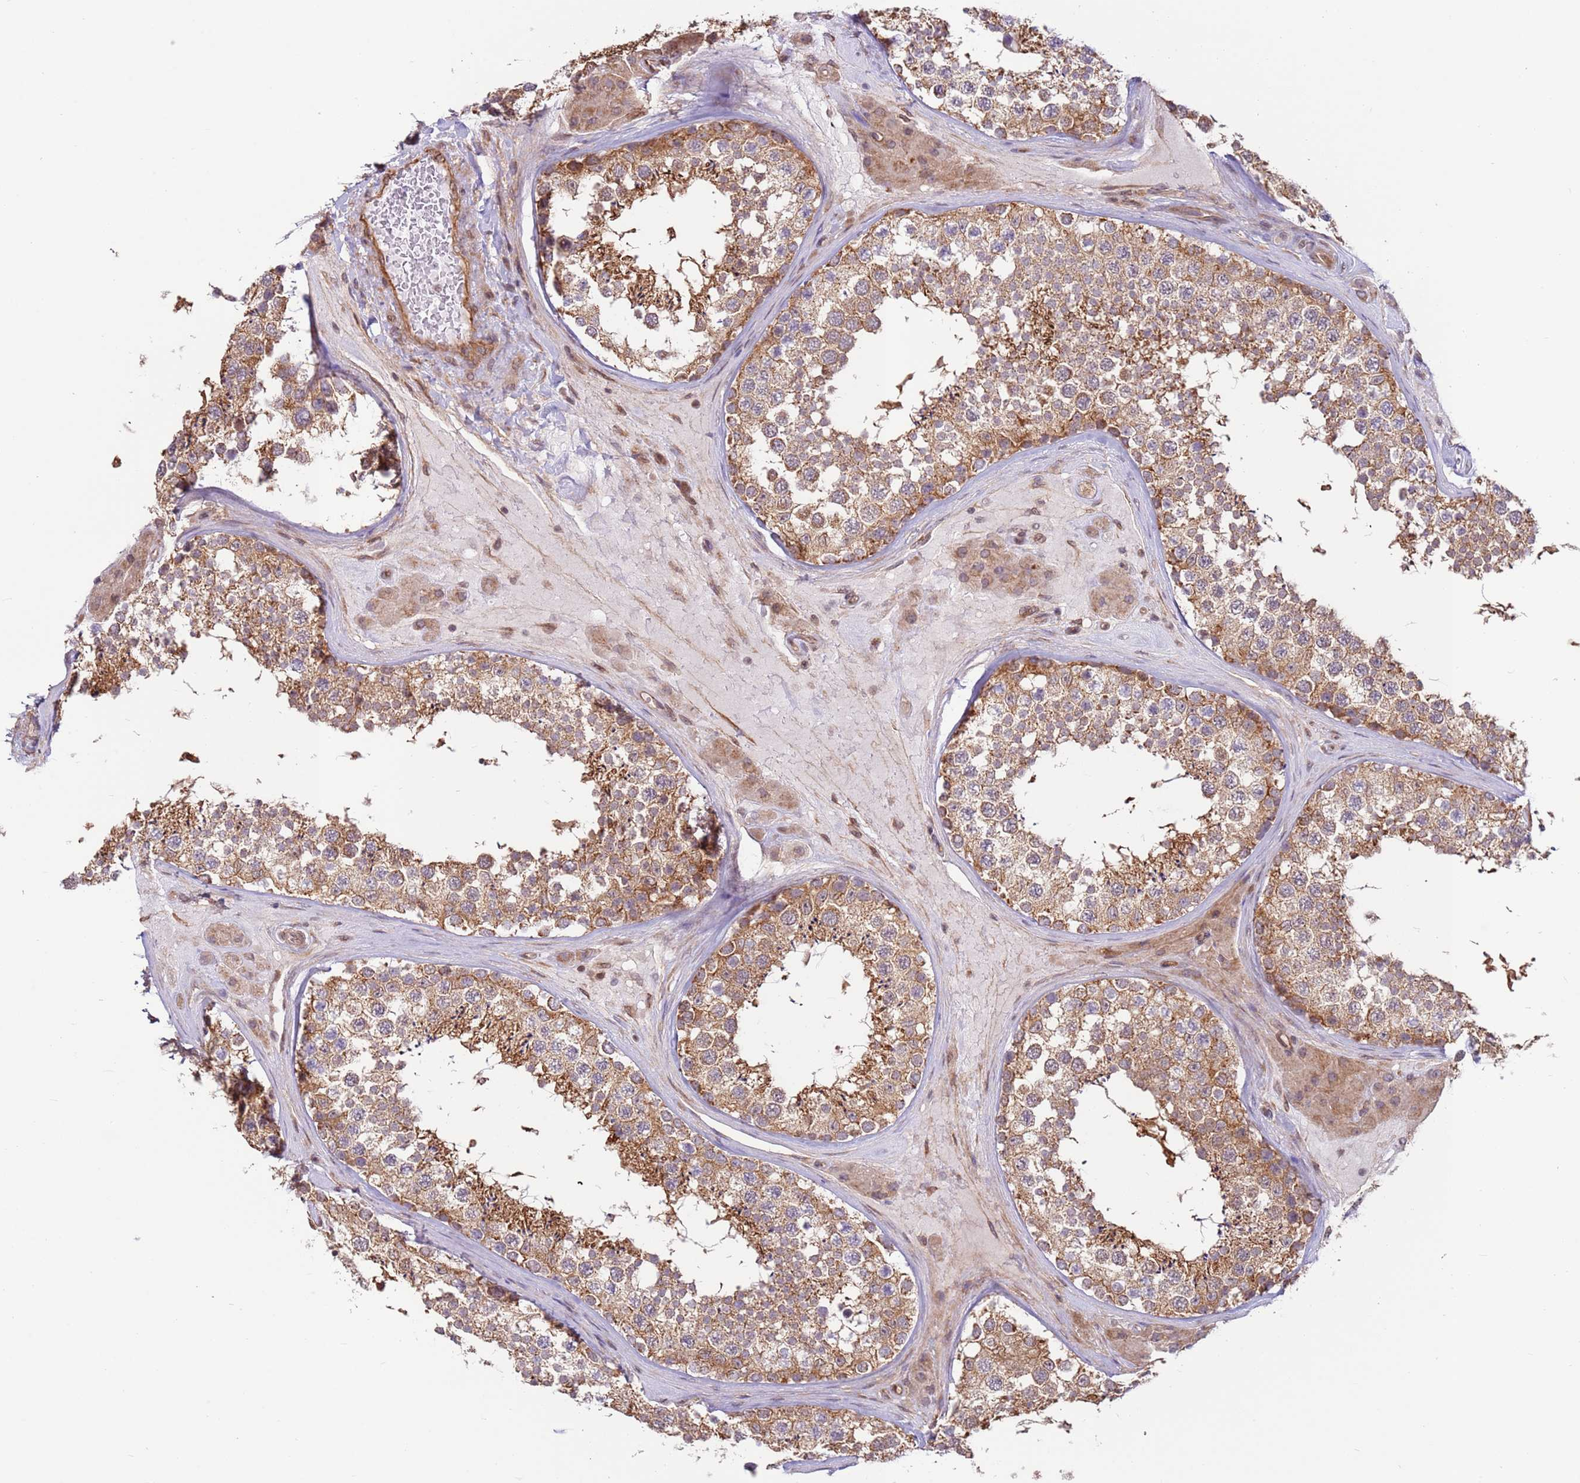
{"staining": {"intensity": "moderate", "quantity": ">75%", "location": "cytoplasmic/membranous"}, "tissue": "testis", "cell_type": "Cells in seminiferous ducts", "image_type": "normal", "snomed": [{"axis": "morphology", "description": "Normal tissue, NOS"}, {"axis": "topography", "description": "Testis"}], "caption": "Immunohistochemical staining of benign human testis reveals medium levels of moderate cytoplasmic/membranous expression in about >75% of cells in seminiferous ducts.", "gene": "DCAF4", "patient": {"sex": "male", "age": 46}}